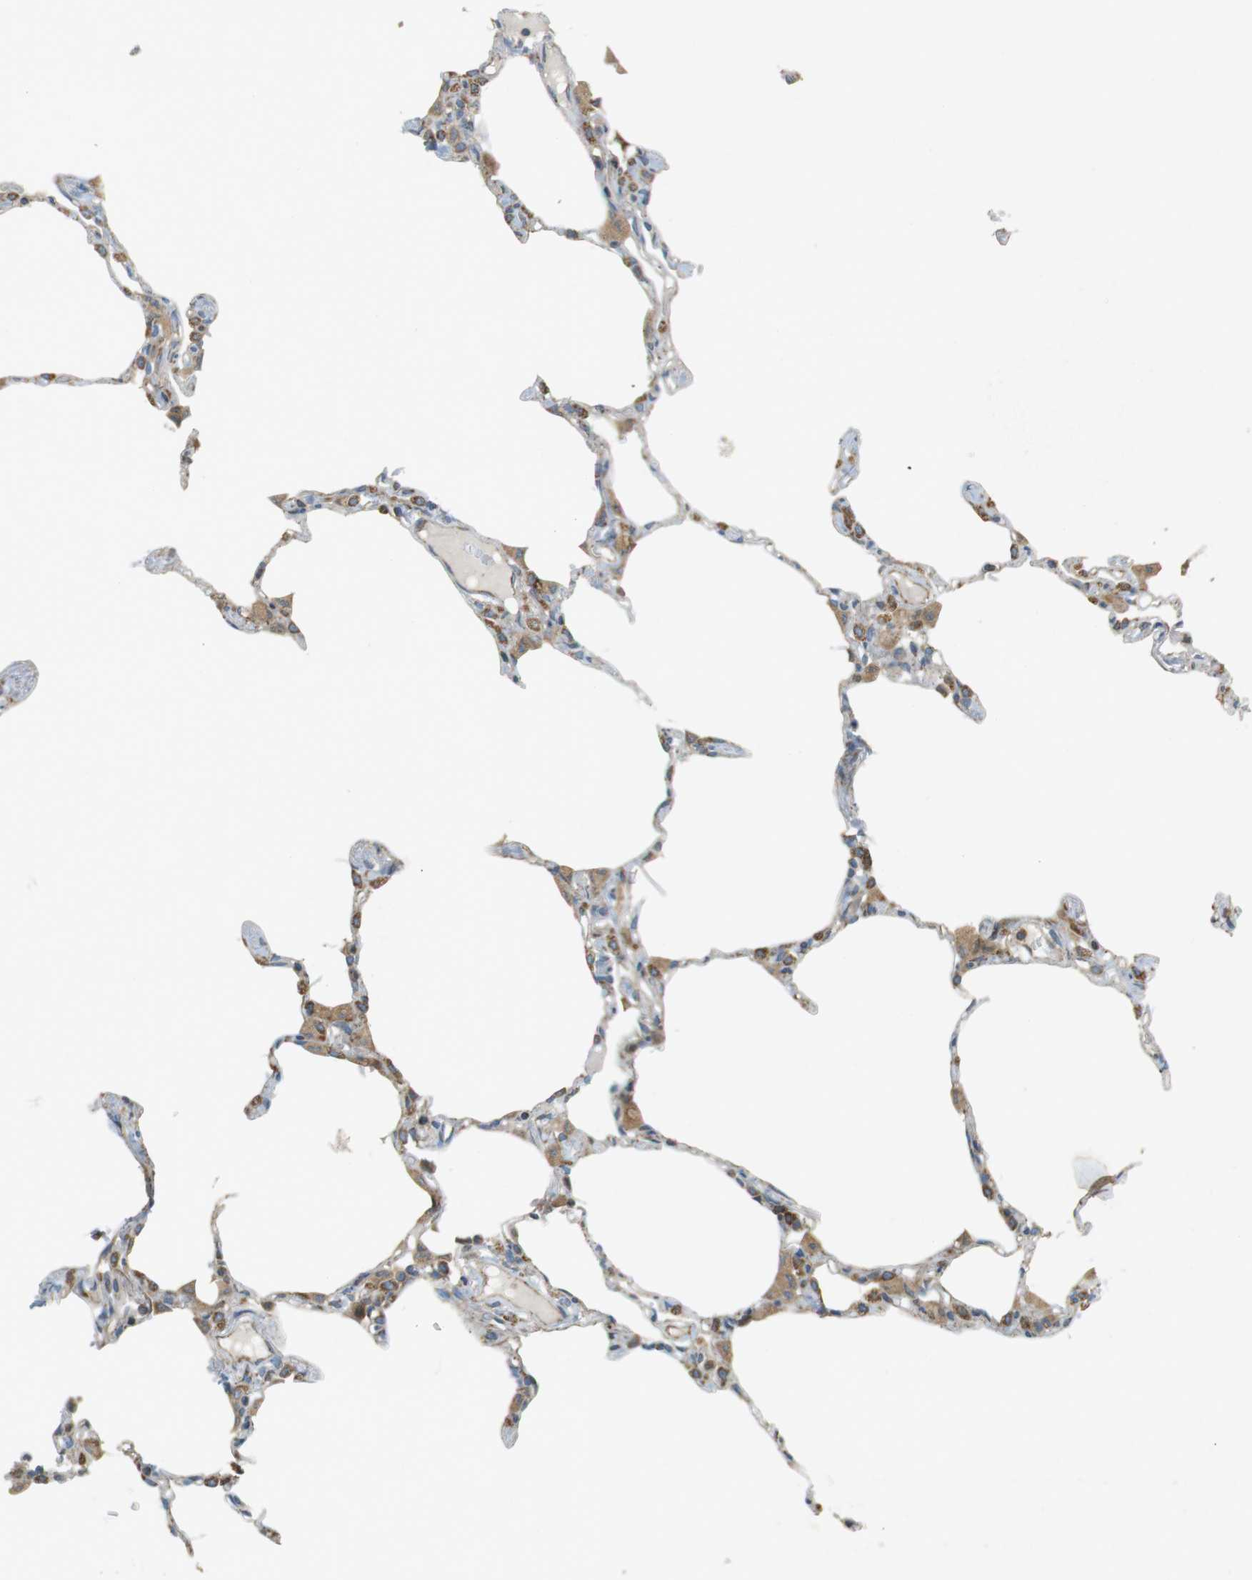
{"staining": {"intensity": "moderate", "quantity": "25%-75%", "location": "cytoplasmic/membranous"}, "tissue": "lung", "cell_type": "Alveolar cells", "image_type": "normal", "snomed": [{"axis": "morphology", "description": "Normal tissue, NOS"}, {"axis": "topography", "description": "Lung"}], "caption": "Immunohistochemical staining of unremarkable human lung shows medium levels of moderate cytoplasmic/membranous positivity in about 25%-75% of alveolar cells.", "gene": "SLC41A1", "patient": {"sex": "female", "age": 49}}